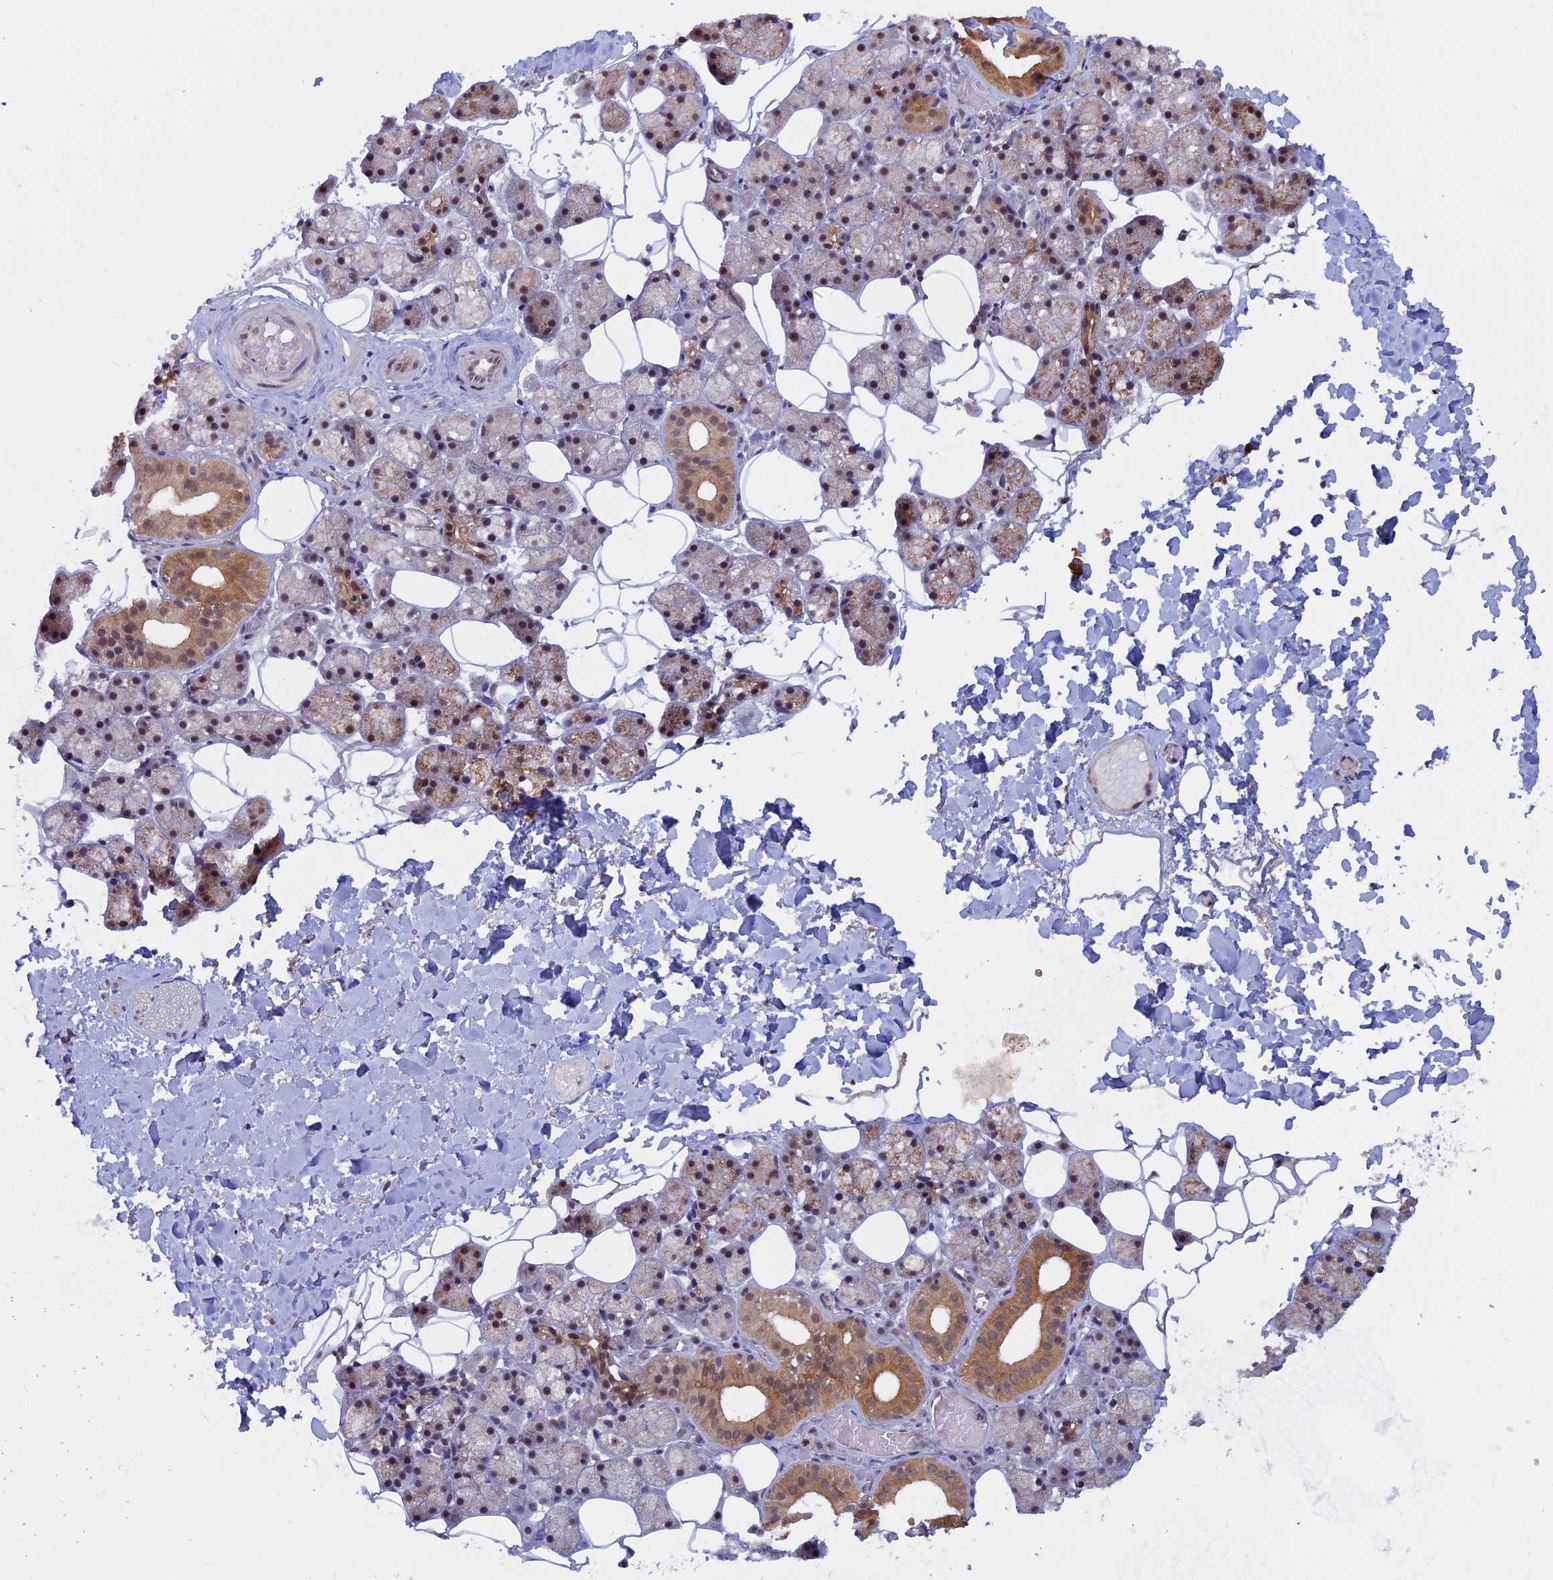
{"staining": {"intensity": "moderate", "quantity": "25%-75%", "location": "cytoplasmic/membranous,nuclear"}, "tissue": "salivary gland", "cell_type": "Glandular cells", "image_type": "normal", "snomed": [{"axis": "morphology", "description": "Normal tissue, NOS"}, {"axis": "topography", "description": "Salivary gland"}], "caption": "Salivary gland stained for a protein reveals moderate cytoplasmic/membranous,nuclear positivity in glandular cells.", "gene": "SPIRE1", "patient": {"sex": "female", "age": 33}}